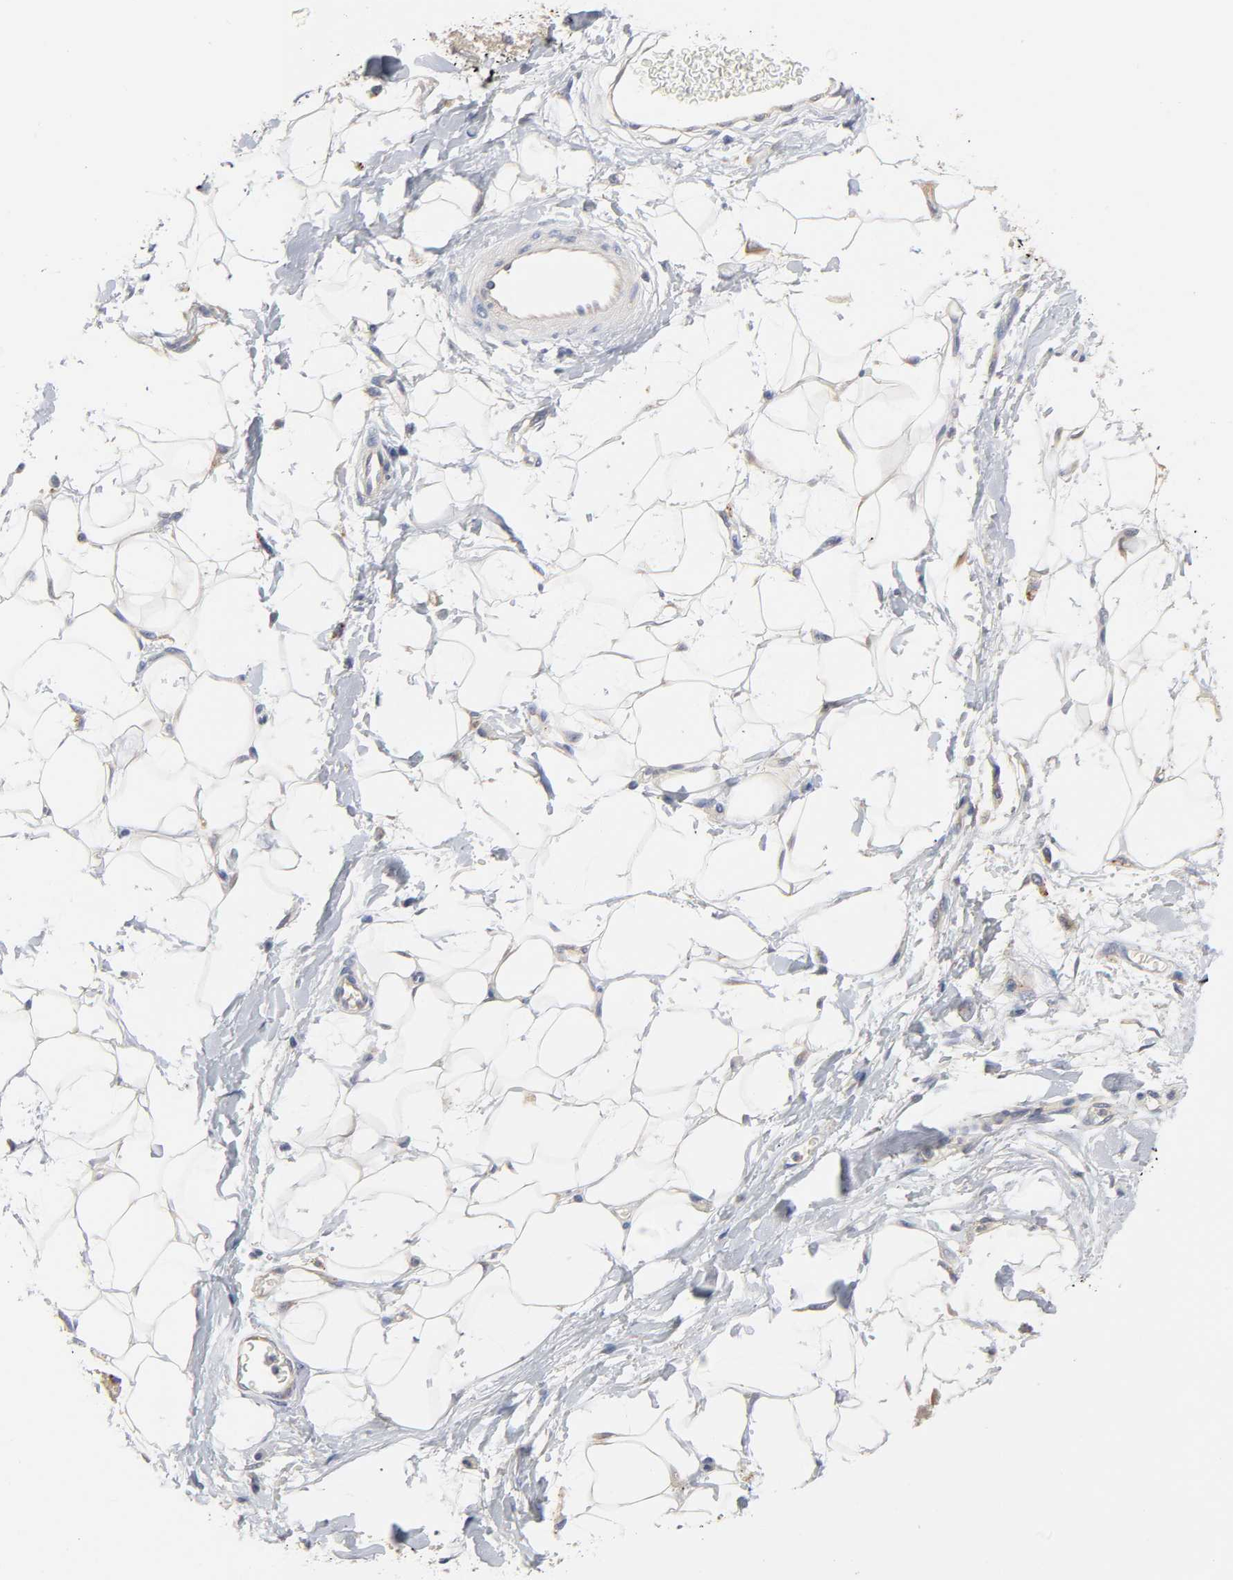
{"staining": {"intensity": "negative", "quantity": "none", "location": "none"}, "tissue": "adipose tissue", "cell_type": "Adipocytes", "image_type": "normal", "snomed": [{"axis": "morphology", "description": "Normal tissue, NOS"}, {"axis": "morphology", "description": "Urothelial carcinoma, High grade"}, {"axis": "topography", "description": "Vascular tissue"}, {"axis": "topography", "description": "Urinary bladder"}], "caption": "Adipocytes are negative for protein expression in benign human adipose tissue. (Stains: DAB IHC with hematoxylin counter stain, Microscopy: brightfield microscopy at high magnification).", "gene": "C17orf75", "patient": {"sex": "female", "age": 56}}